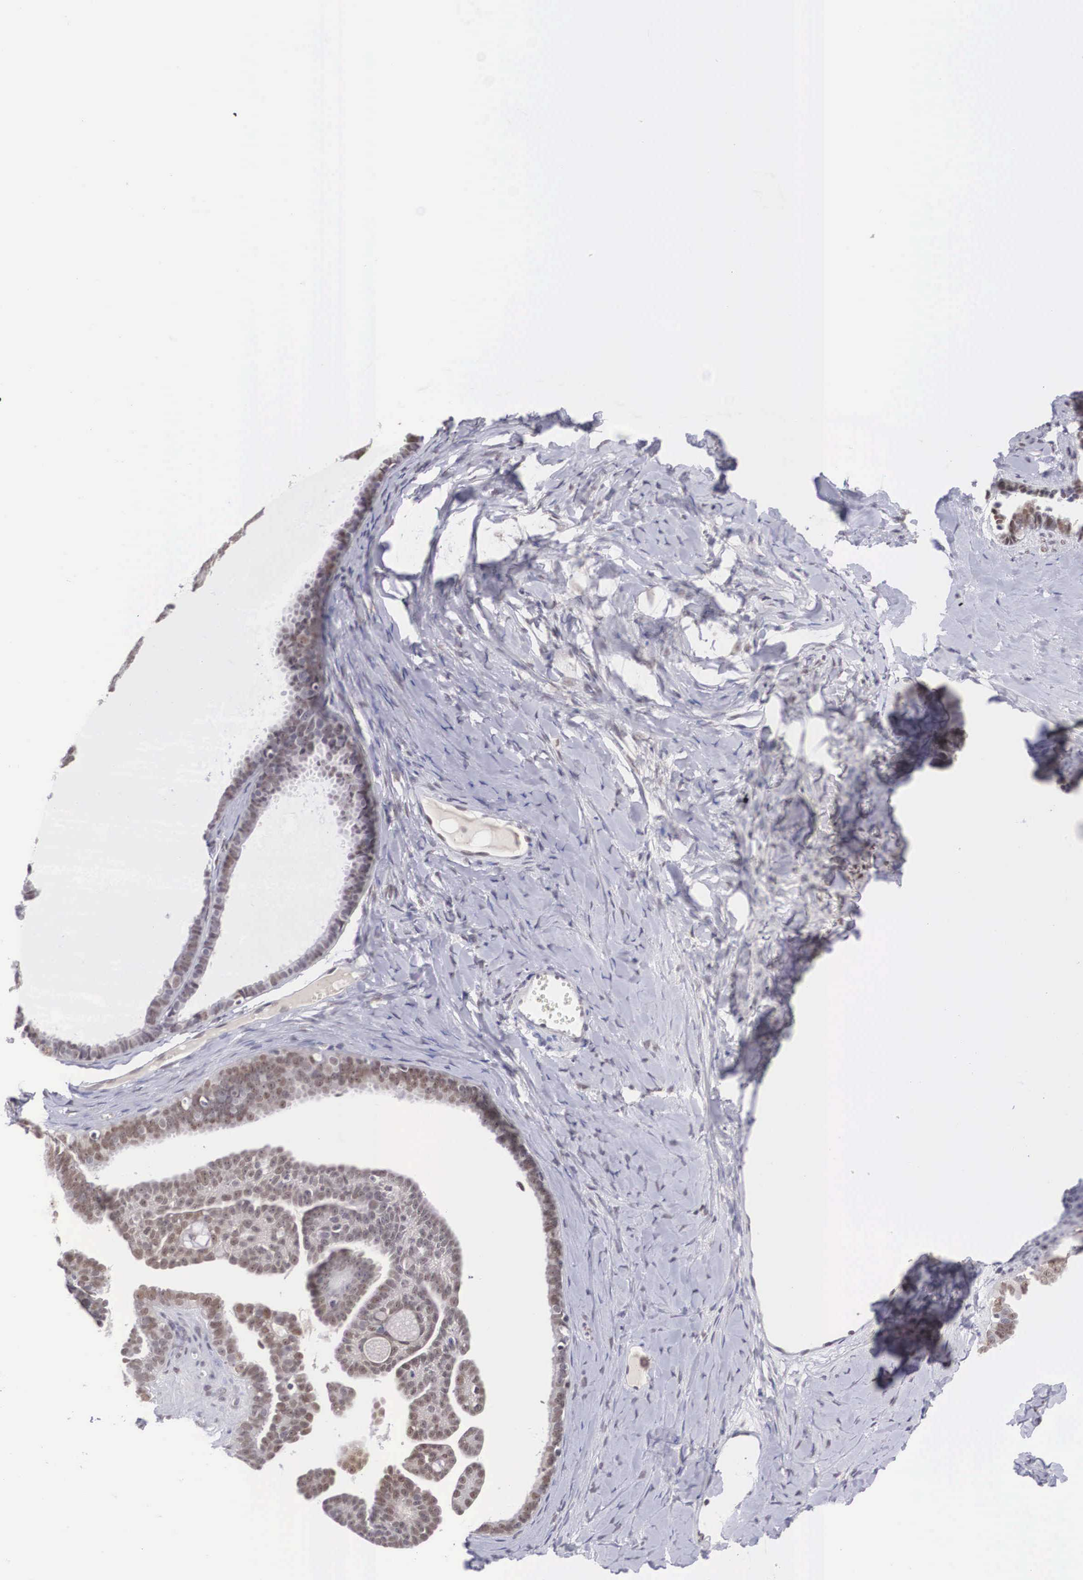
{"staining": {"intensity": "moderate", "quantity": ">75%", "location": "cytoplasmic/membranous,nuclear"}, "tissue": "ovarian cancer", "cell_type": "Tumor cells", "image_type": "cancer", "snomed": [{"axis": "morphology", "description": "Cystadenocarcinoma, serous, NOS"}, {"axis": "topography", "description": "Ovary"}], "caption": "A medium amount of moderate cytoplasmic/membranous and nuclear expression is present in approximately >75% of tumor cells in serous cystadenocarcinoma (ovarian) tissue.", "gene": "NINL", "patient": {"sex": "female", "age": 71}}